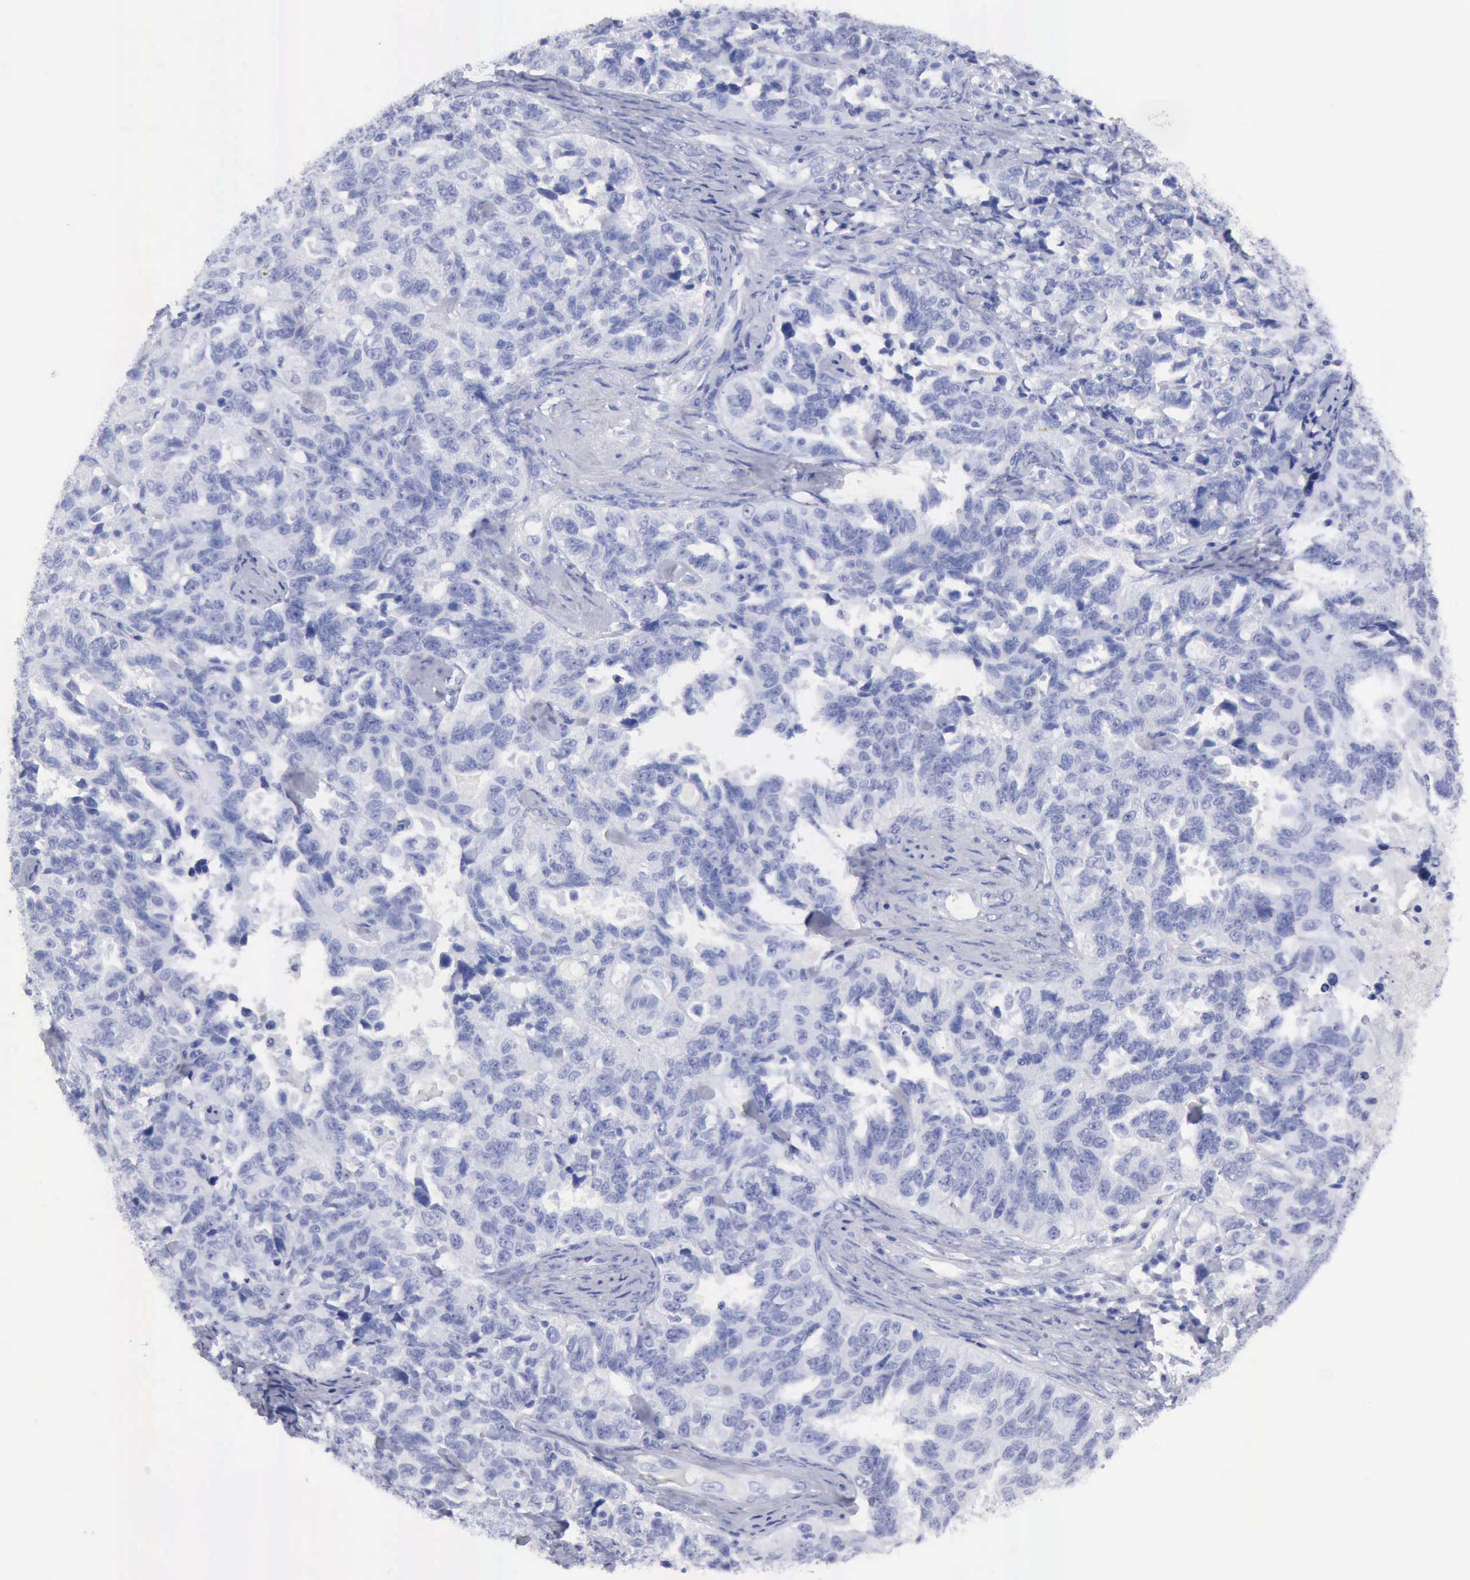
{"staining": {"intensity": "negative", "quantity": "none", "location": "none"}, "tissue": "ovarian cancer", "cell_type": "Tumor cells", "image_type": "cancer", "snomed": [{"axis": "morphology", "description": "Cystadenocarcinoma, serous, NOS"}, {"axis": "topography", "description": "Ovary"}], "caption": "High power microscopy photomicrograph of an IHC histopathology image of serous cystadenocarcinoma (ovarian), revealing no significant expression in tumor cells.", "gene": "CYP19A1", "patient": {"sex": "female", "age": 82}}